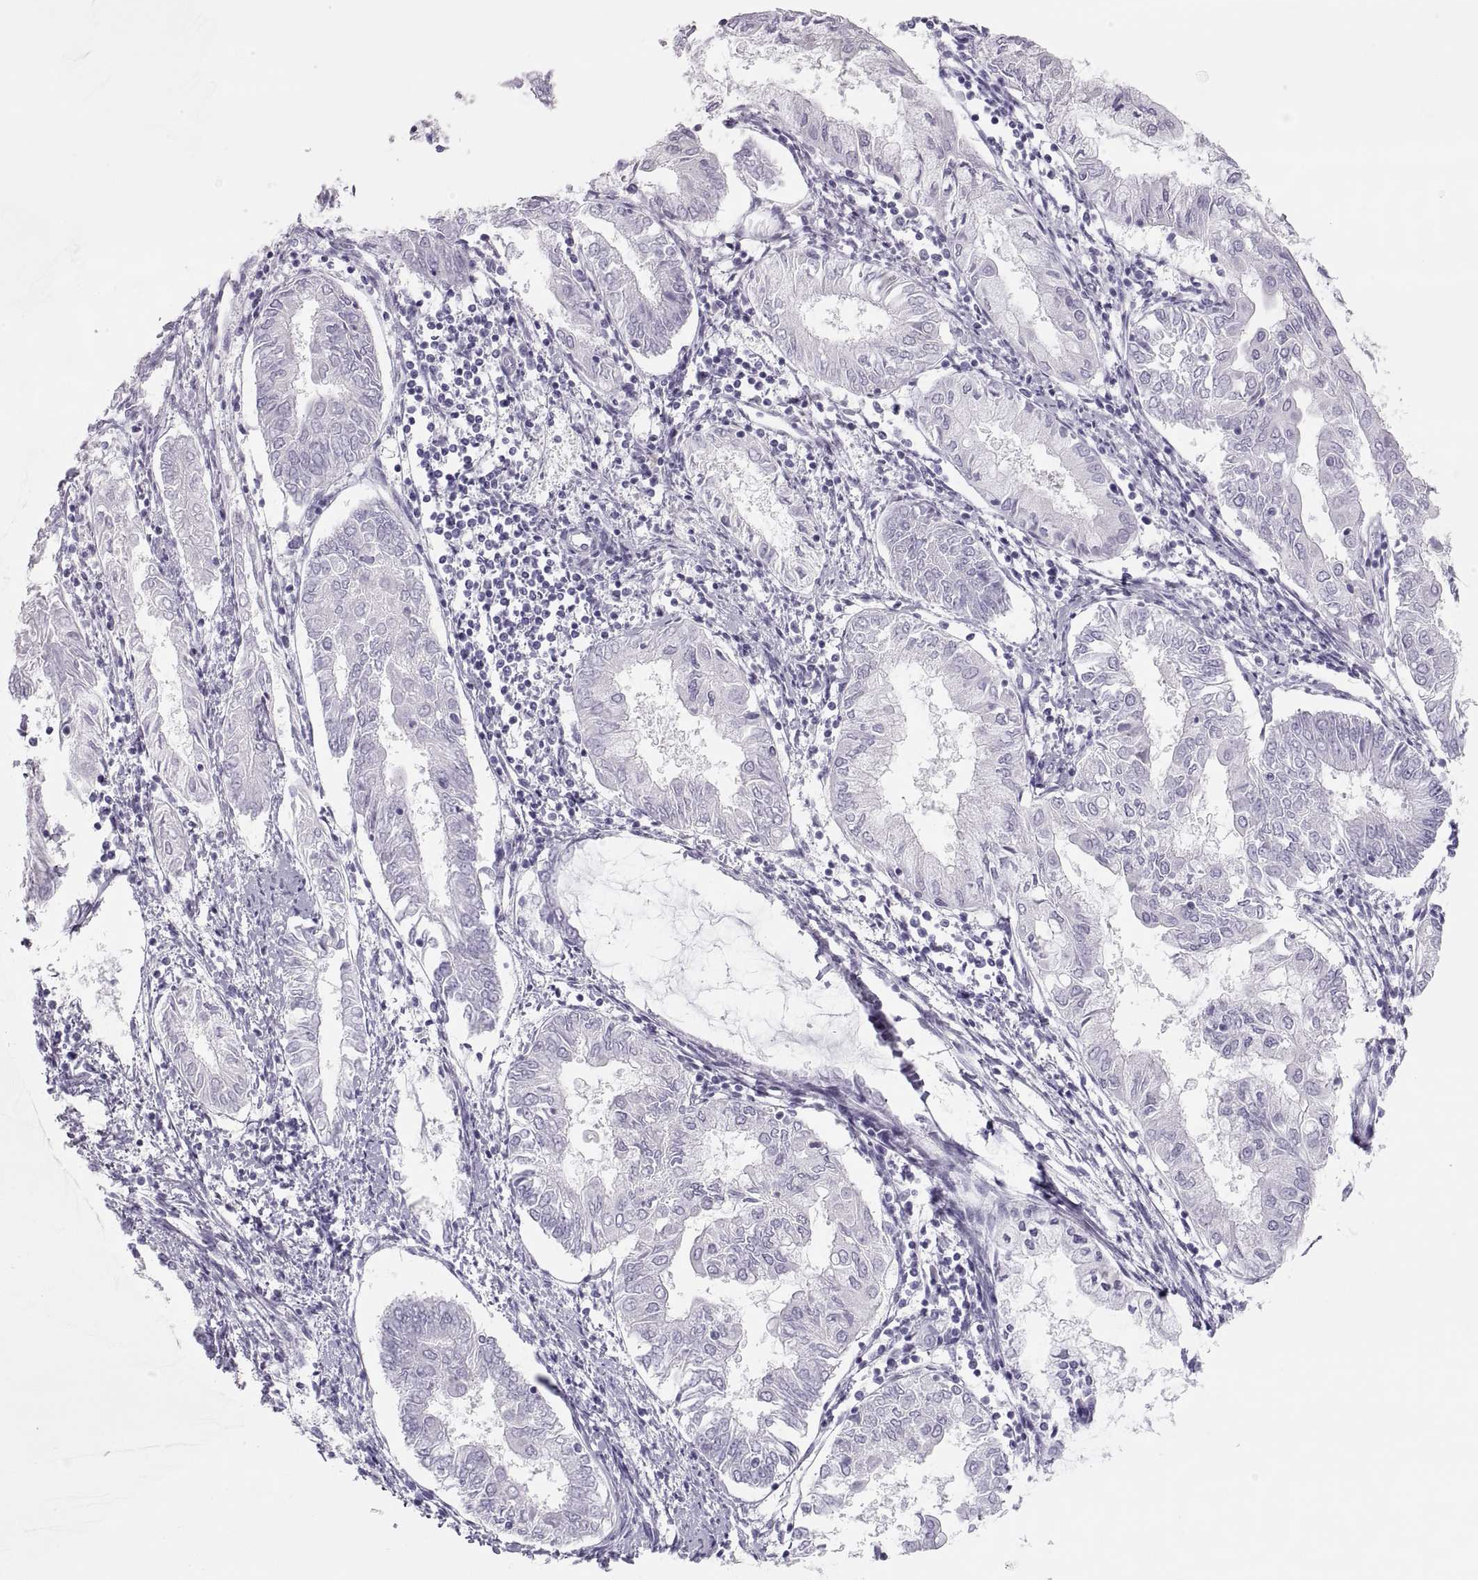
{"staining": {"intensity": "negative", "quantity": "none", "location": "none"}, "tissue": "endometrial cancer", "cell_type": "Tumor cells", "image_type": "cancer", "snomed": [{"axis": "morphology", "description": "Adenocarcinoma, NOS"}, {"axis": "topography", "description": "Endometrium"}], "caption": "Immunohistochemistry (IHC) image of human endometrial cancer stained for a protein (brown), which exhibits no expression in tumor cells.", "gene": "SEMG1", "patient": {"sex": "female", "age": 68}}